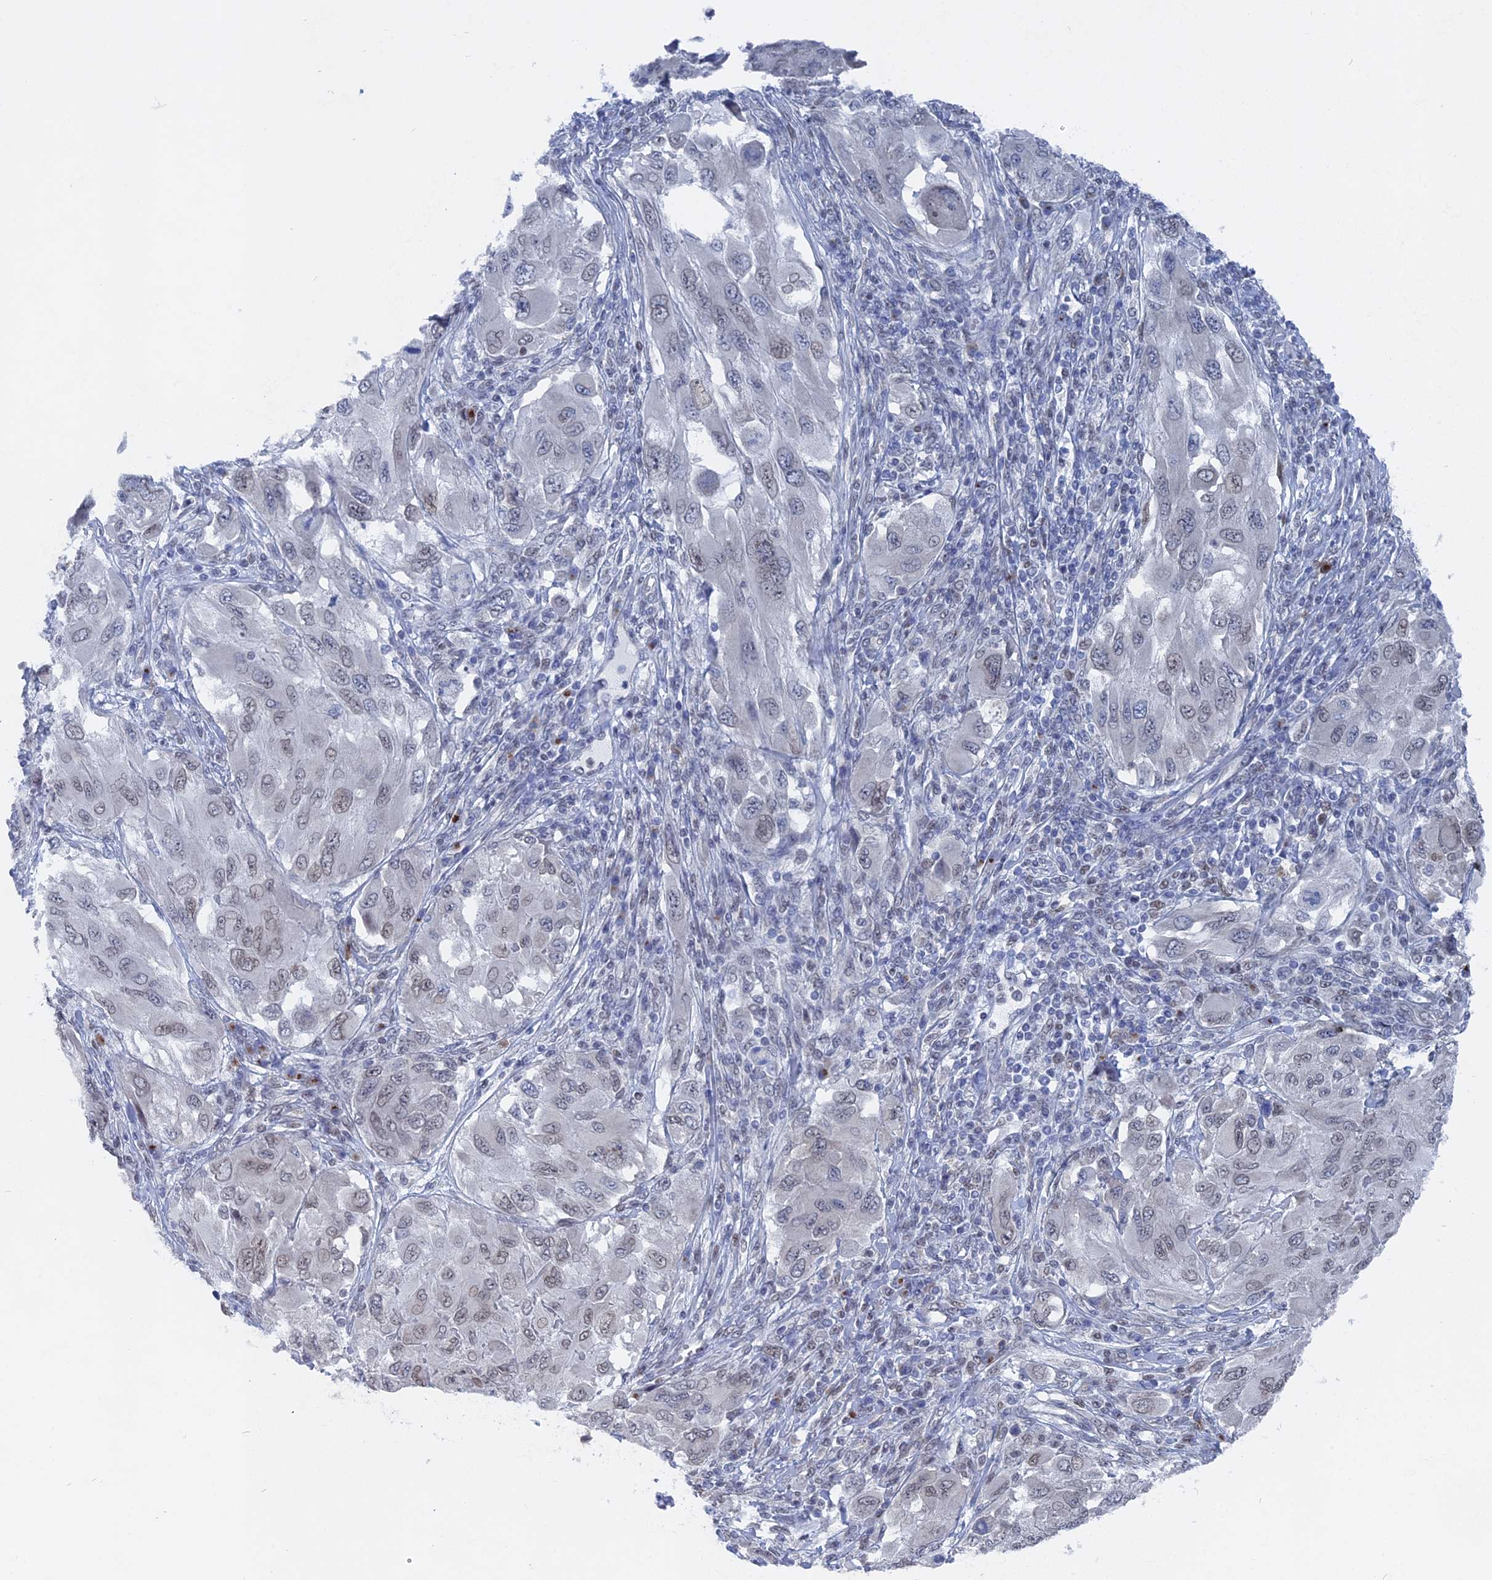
{"staining": {"intensity": "weak", "quantity": "<25%", "location": "nuclear"}, "tissue": "melanoma", "cell_type": "Tumor cells", "image_type": "cancer", "snomed": [{"axis": "morphology", "description": "Malignant melanoma, NOS"}, {"axis": "topography", "description": "Skin"}], "caption": "Malignant melanoma was stained to show a protein in brown. There is no significant staining in tumor cells.", "gene": "MTRF1", "patient": {"sex": "female", "age": 91}}